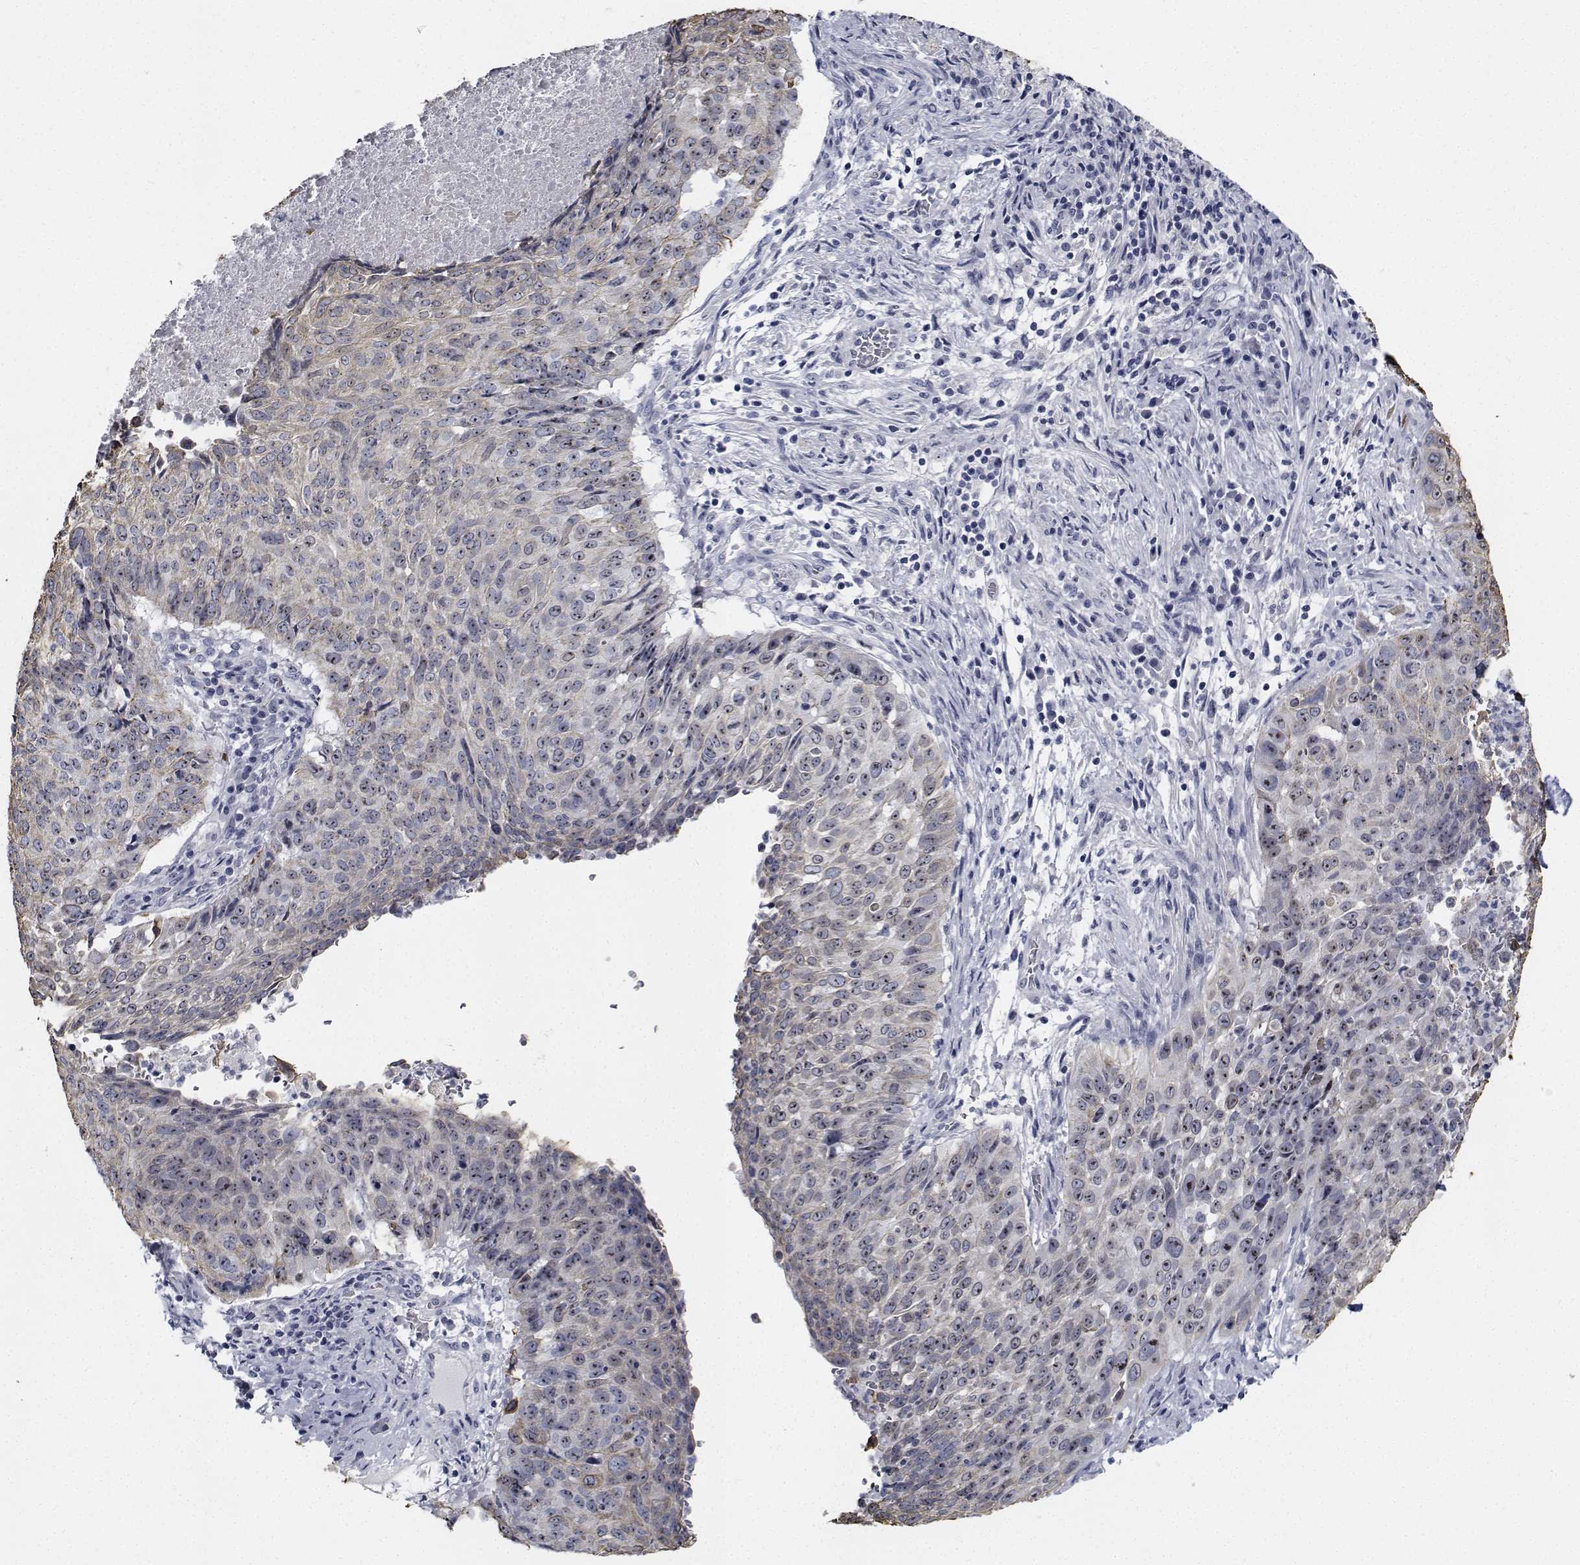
{"staining": {"intensity": "weak", "quantity": "25%-75%", "location": "nuclear"}, "tissue": "lung cancer", "cell_type": "Tumor cells", "image_type": "cancer", "snomed": [{"axis": "morphology", "description": "Normal tissue, NOS"}, {"axis": "morphology", "description": "Squamous cell carcinoma, NOS"}, {"axis": "topography", "description": "Bronchus"}, {"axis": "topography", "description": "Lung"}], "caption": "Brown immunohistochemical staining in human lung squamous cell carcinoma shows weak nuclear positivity in approximately 25%-75% of tumor cells.", "gene": "NVL", "patient": {"sex": "male", "age": 64}}